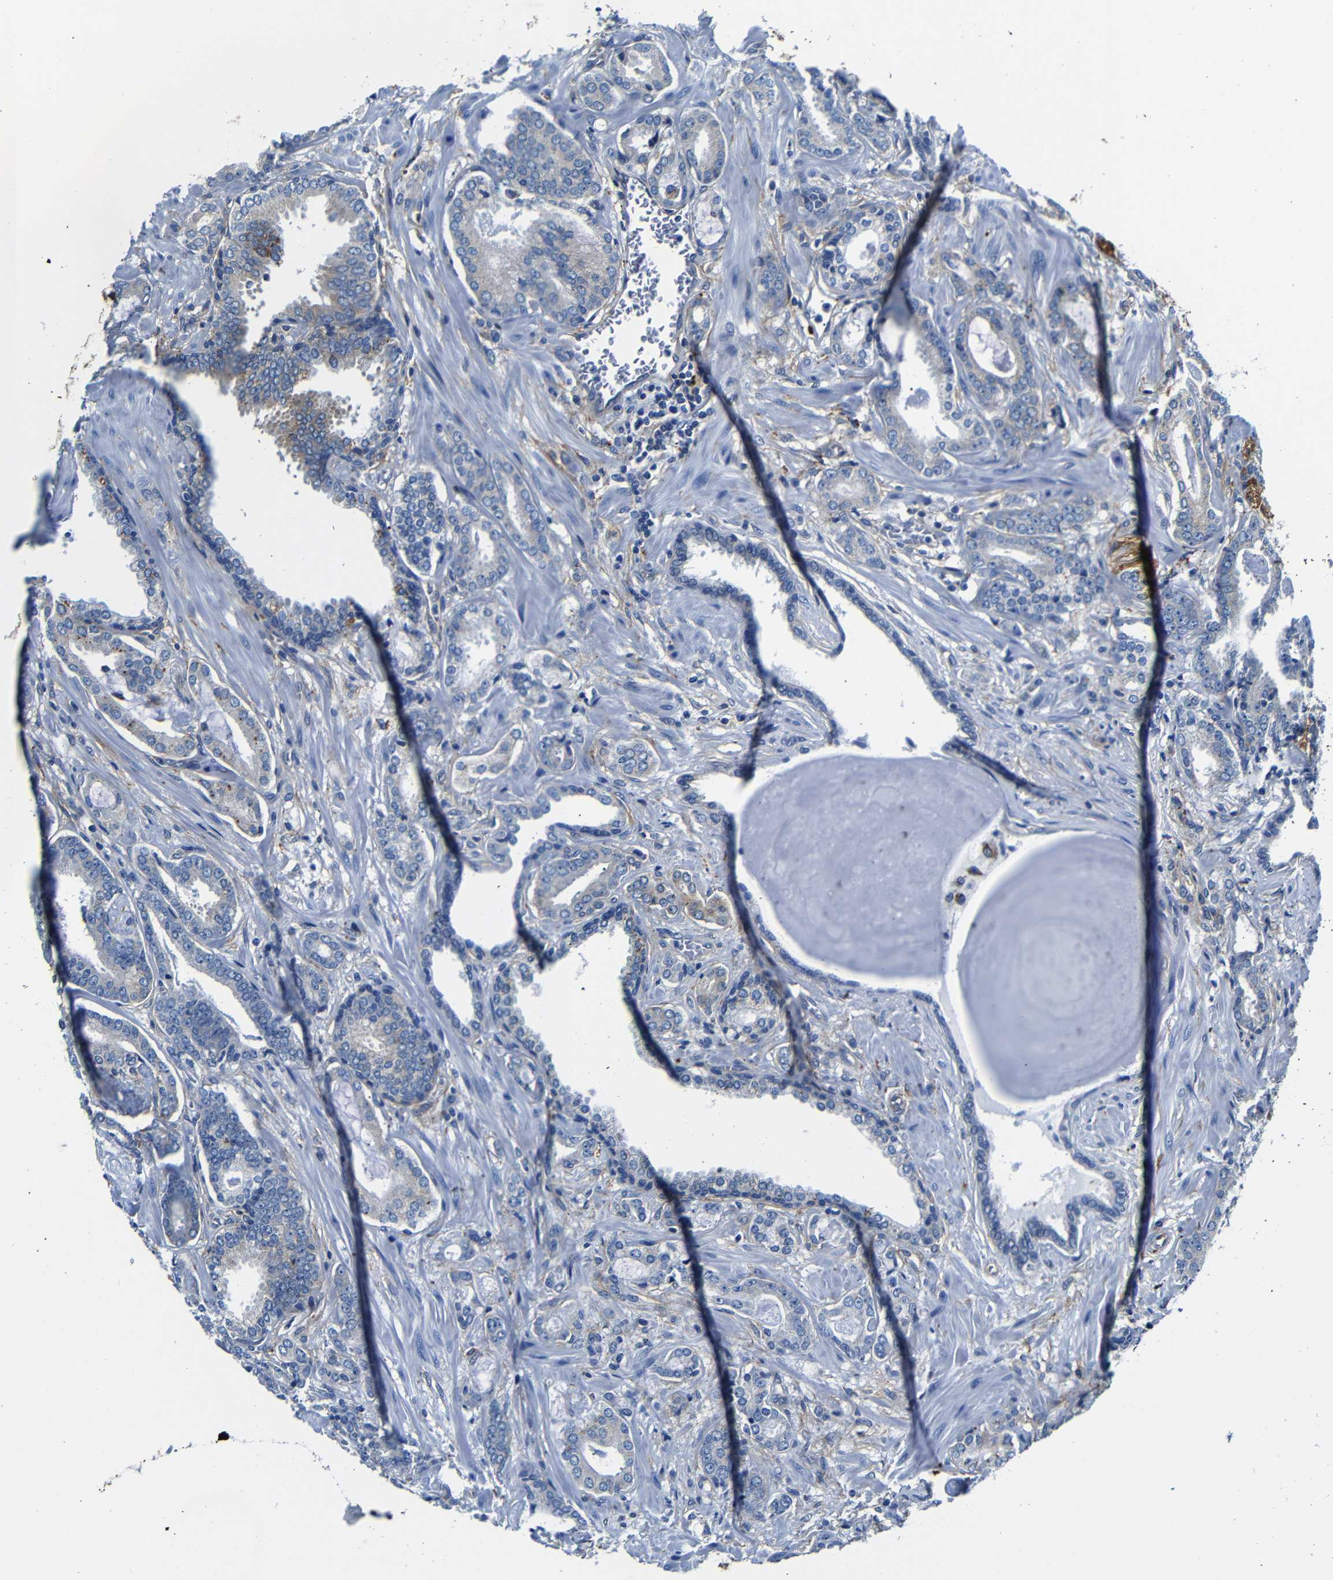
{"staining": {"intensity": "negative", "quantity": "none", "location": "none"}, "tissue": "prostate cancer", "cell_type": "Tumor cells", "image_type": "cancer", "snomed": [{"axis": "morphology", "description": "Adenocarcinoma, Low grade"}, {"axis": "topography", "description": "Prostate"}], "caption": "Prostate cancer was stained to show a protein in brown. There is no significant staining in tumor cells.", "gene": "GIMAP2", "patient": {"sex": "male", "age": 53}}